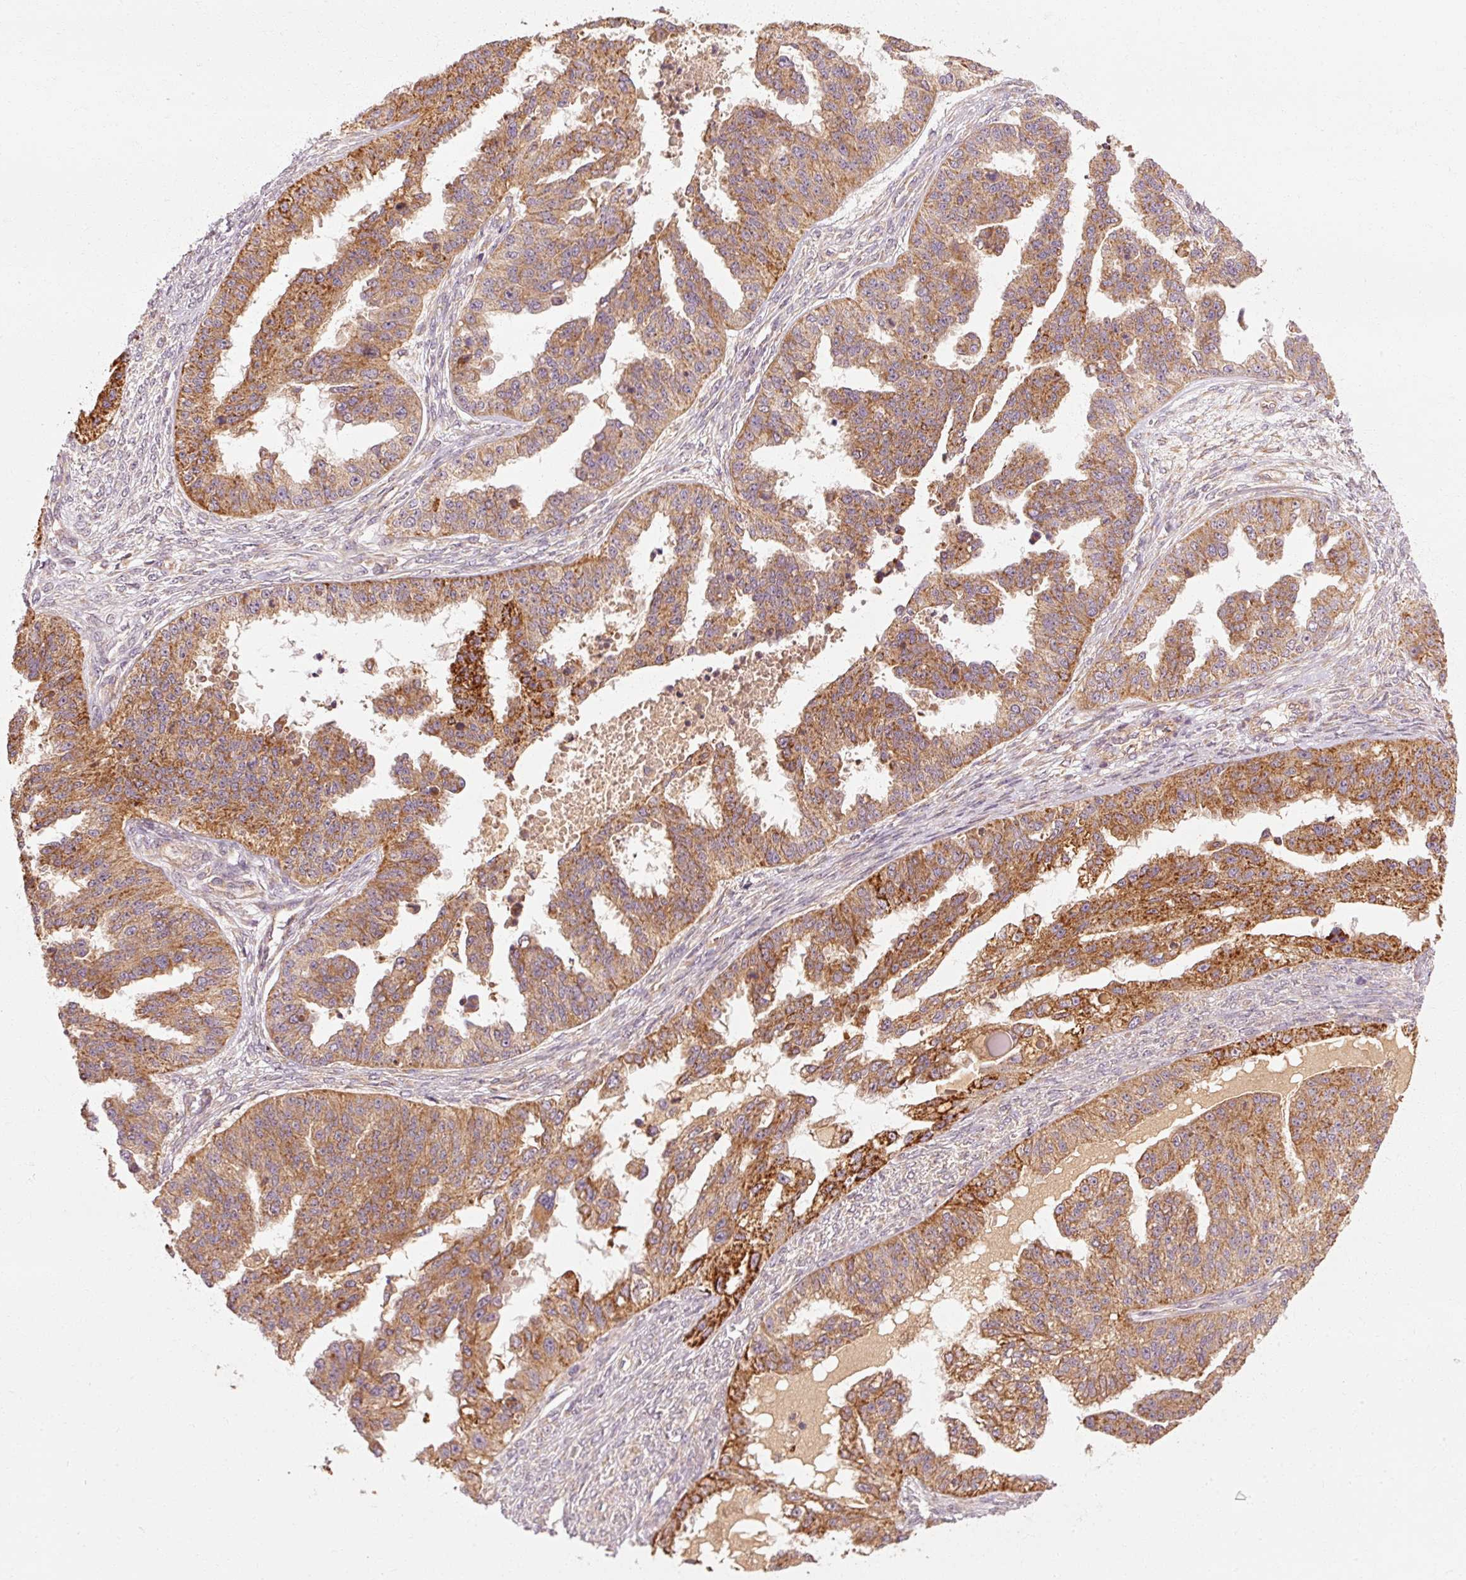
{"staining": {"intensity": "moderate", "quantity": ">75%", "location": "cytoplasmic/membranous"}, "tissue": "ovarian cancer", "cell_type": "Tumor cells", "image_type": "cancer", "snomed": [{"axis": "morphology", "description": "Cystadenocarcinoma, serous, NOS"}, {"axis": "topography", "description": "Ovary"}], "caption": "About >75% of tumor cells in human ovarian cancer (serous cystadenocarcinoma) display moderate cytoplasmic/membranous protein expression as visualized by brown immunohistochemical staining.", "gene": "CTNNA1", "patient": {"sex": "female", "age": 58}}